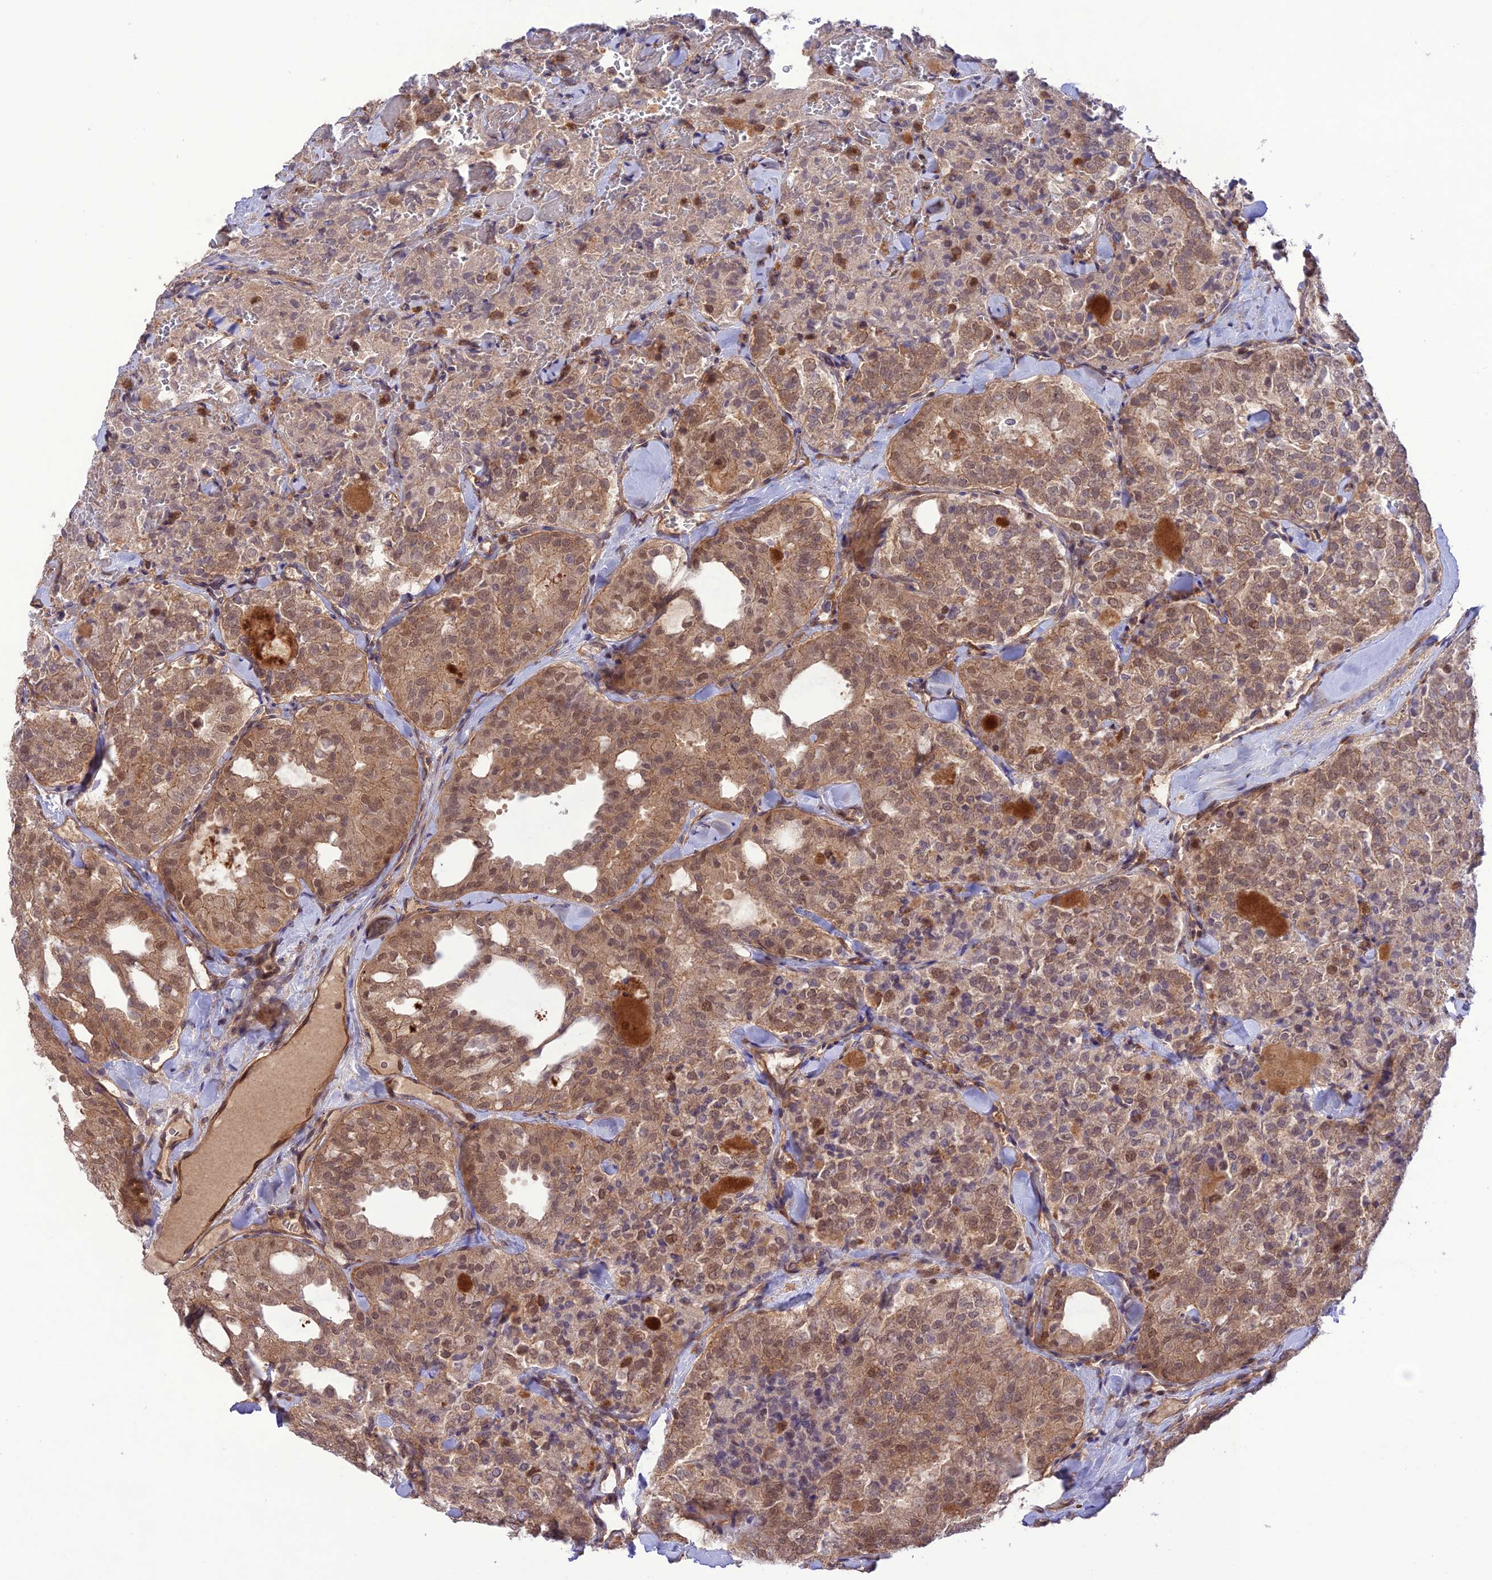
{"staining": {"intensity": "moderate", "quantity": "25%-75%", "location": "cytoplasmic/membranous,nuclear"}, "tissue": "thyroid cancer", "cell_type": "Tumor cells", "image_type": "cancer", "snomed": [{"axis": "morphology", "description": "Follicular adenoma carcinoma, NOS"}, {"axis": "topography", "description": "Thyroid gland"}], "caption": "Thyroid cancer (follicular adenoma carcinoma) stained for a protein displays moderate cytoplasmic/membranous and nuclear positivity in tumor cells. Nuclei are stained in blue.", "gene": "FCHSD1", "patient": {"sex": "male", "age": 75}}